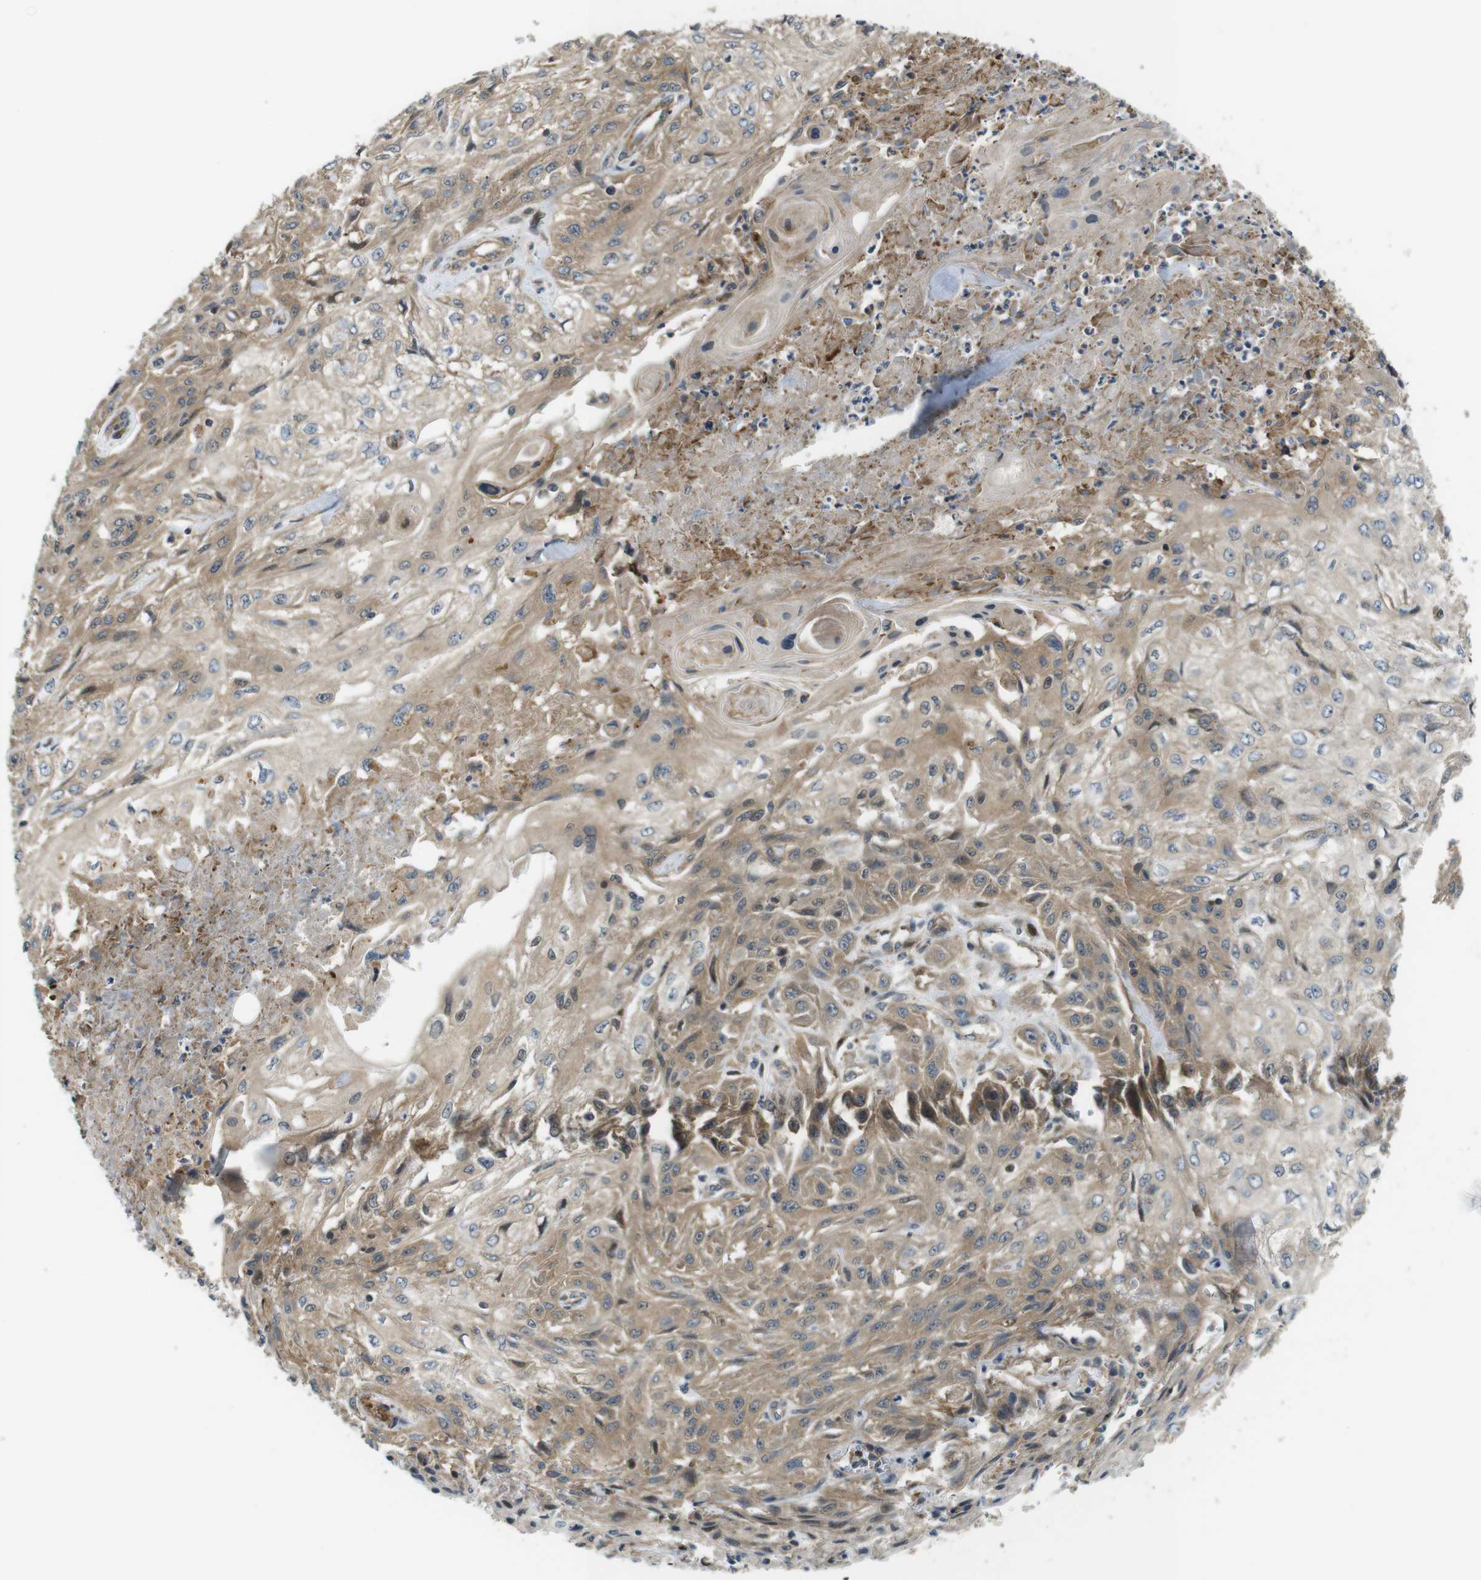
{"staining": {"intensity": "weak", "quantity": ">75%", "location": "cytoplasmic/membranous"}, "tissue": "skin cancer", "cell_type": "Tumor cells", "image_type": "cancer", "snomed": [{"axis": "morphology", "description": "Squamous cell carcinoma, NOS"}, {"axis": "topography", "description": "Skin"}], "caption": "Weak cytoplasmic/membranous protein positivity is appreciated in approximately >75% of tumor cells in skin cancer (squamous cell carcinoma). (DAB IHC with brightfield microscopy, high magnification).", "gene": "TSC1", "patient": {"sex": "male", "age": 75}}